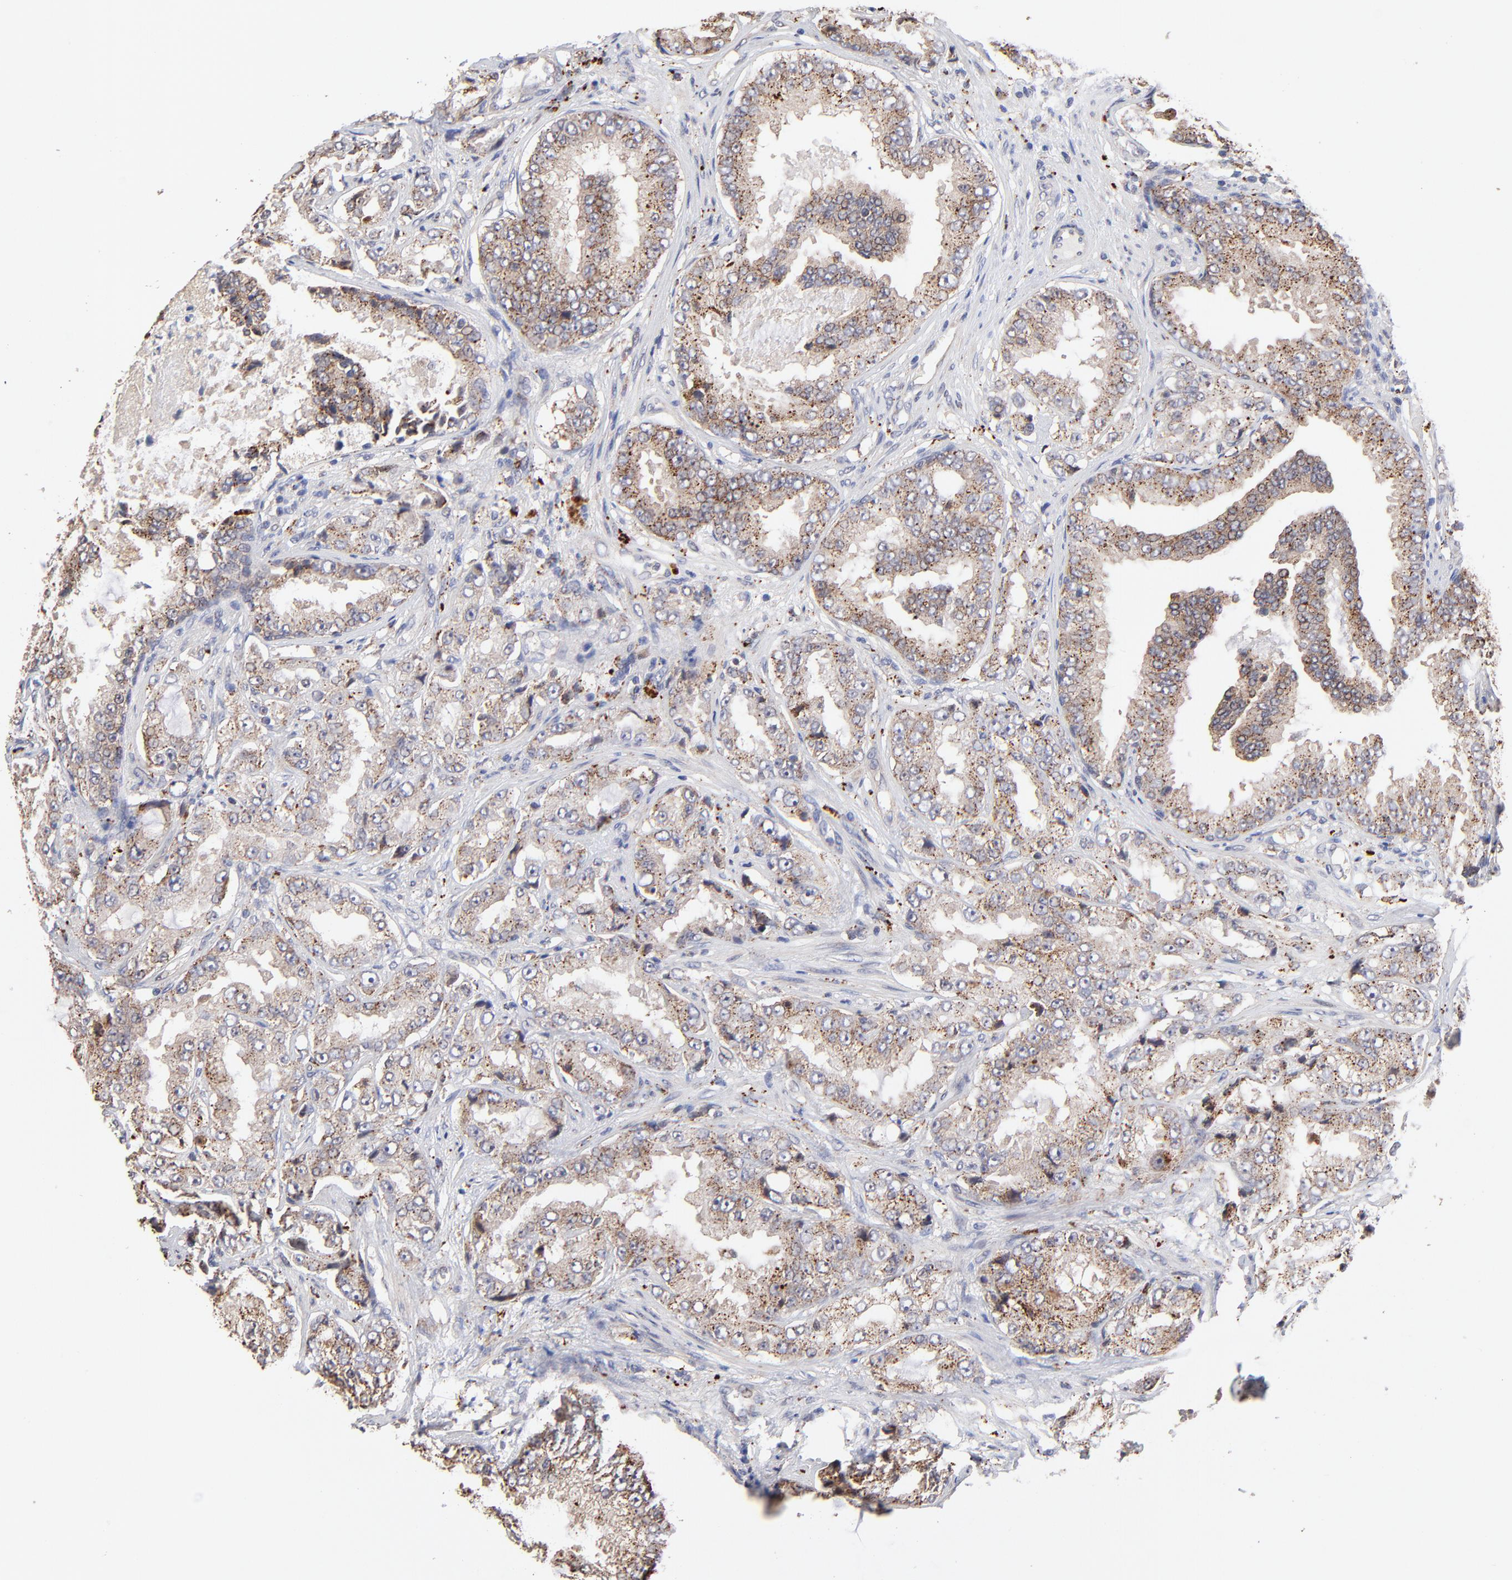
{"staining": {"intensity": "moderate", "quantity": "25%-75%", "location": "cytoplasmic/membranous"}, "tissue": "prostate cancer", "cell_type": "Tumor cells", "image_type": "cancer", "snomed": [{"axis": "morphology", "description": "Adenocarcinoma, High grade"}, {"axis": "topography", "description": "Prostate"}], "caption": "Immunohistochemical staining of prostate cancer (high-grade adenocarcinoma) exhibits moderate cytoplasmic/membranous protein positivity in about 25%-75% of tumor cells.", "gene": "PDE4B", "patient": {"sex": "male", "age": 73}}